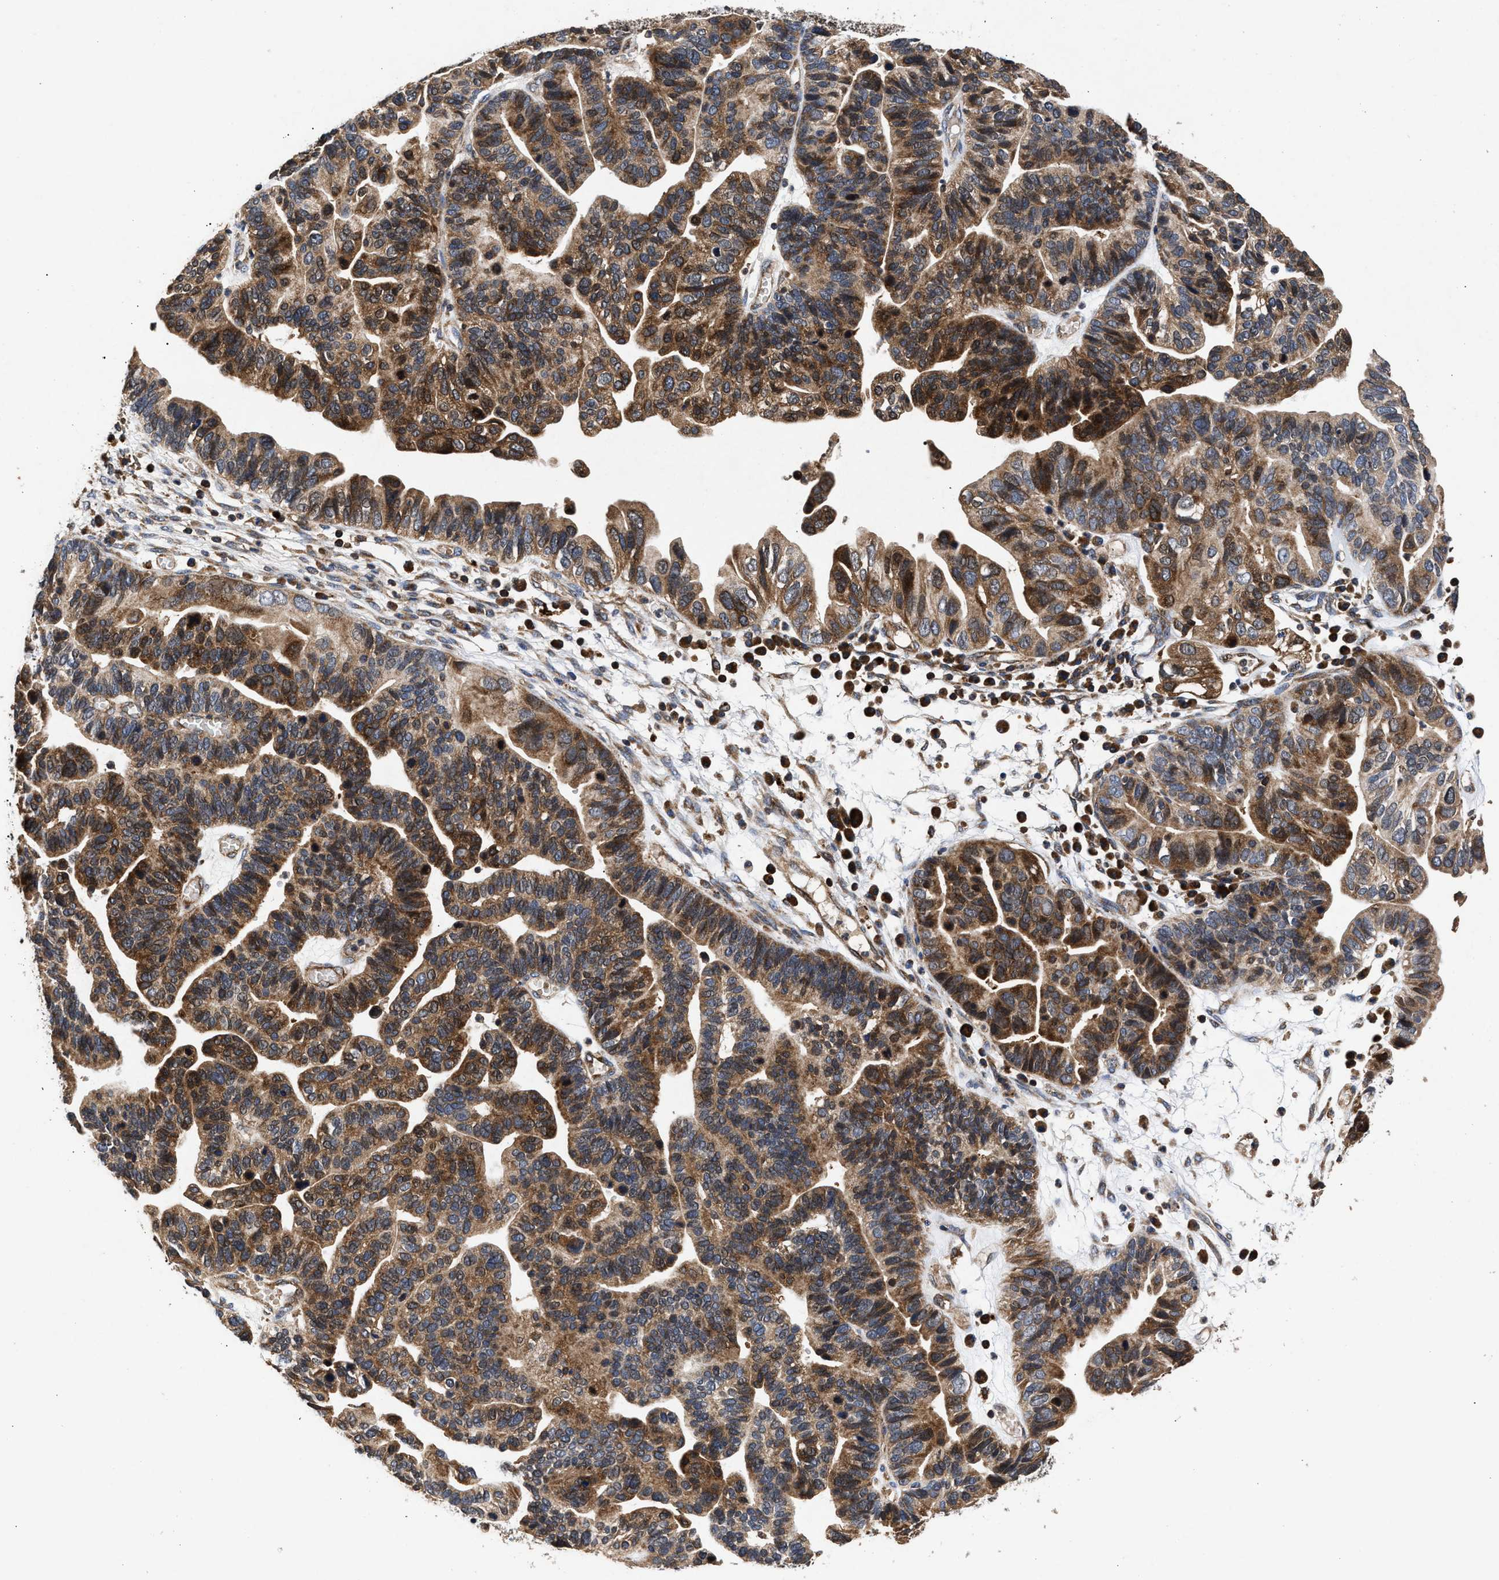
{"staining": {"intensity": "strong", "quantity": ">75%", "location": "cytoplasmic/membranous"}, "tissue": "ovarian cancer", "cell_type": "Tumor cells", "image_type": "cancer", "snomed": [{"axis": "morphology", "description": "Cystadenocarcinoma, serous, NOS"}, {"axis": "topography", "description": "Ovary"}], "caption": "About >75% of tumor cells in ovarian serous cystadenocarcinoma show strong cytoplasmic/membranous protein staining as visualized by brown immunohistochemical staining.", "gene": "NFKB2", "patient": {"sex": "female", "age": 56}}